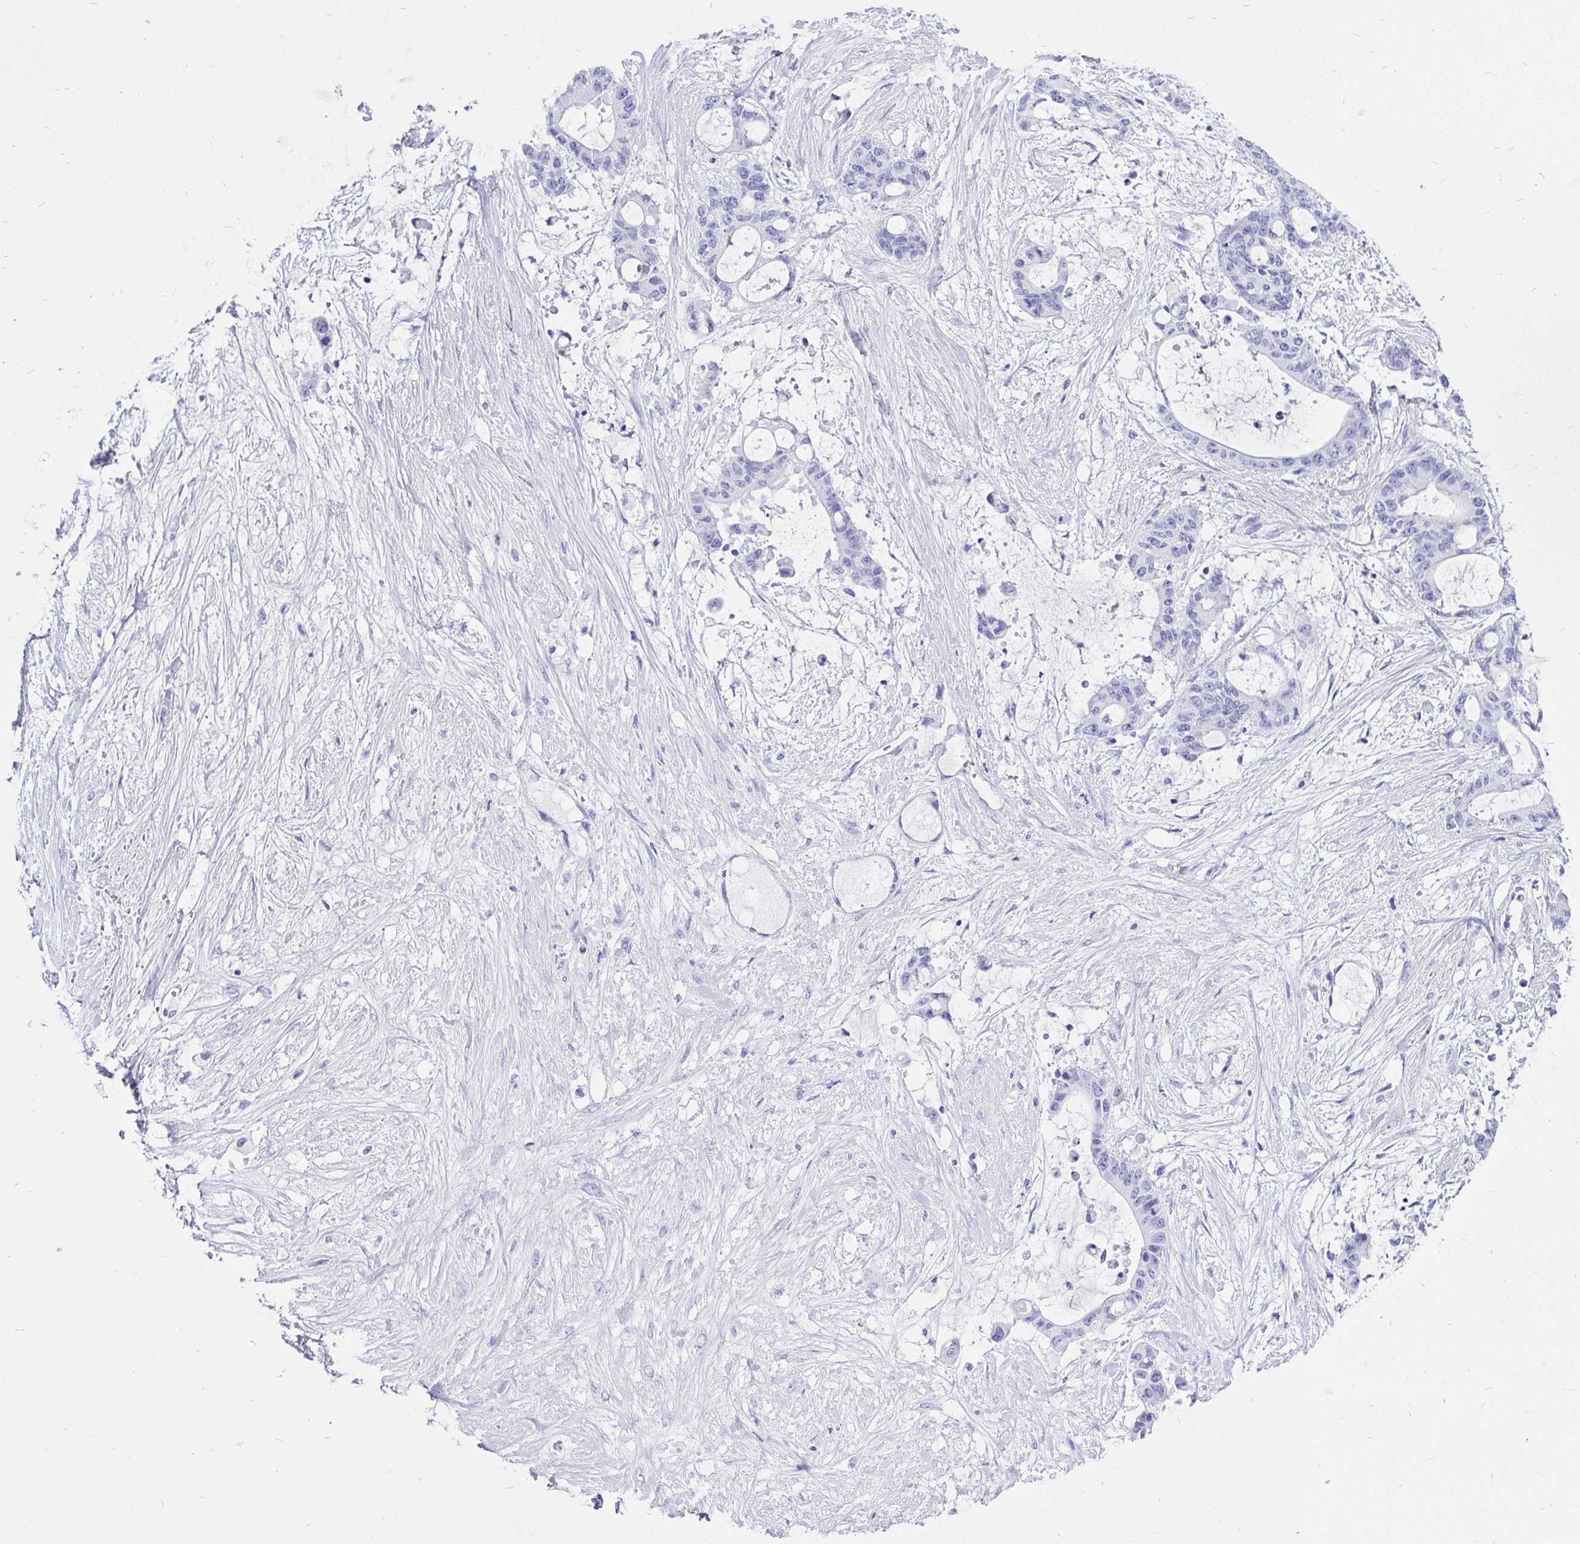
{"staining": {"intensity": "negative", "quantity": "none", "location": "none"}, "tissue": "liver cancer", "cell_type": "Tumor cells", "image_type": "cancer", "snomed": [{"axis": "morphology", "description": "Normal tissue, NOS"}, {"axis": "morphology", "description": "Cholangiocarcinoma"}, {"axis": "topography", "description": "Liver"}, {"axis": "topography", "description": "Peripheral nerve tissue"}], "caption": "The photomicrograph exhibits no significant expression in tumor cells of liver cancer. The staining was performed using DAB (3,3'-diaminobenzidine) to visualize the protein expression in brown, while the nuclei were stained in blue with hematoxylin (Magnification: 20x).", "gene": "KRT13", "patient": {"sex": "female", "age": 73}}